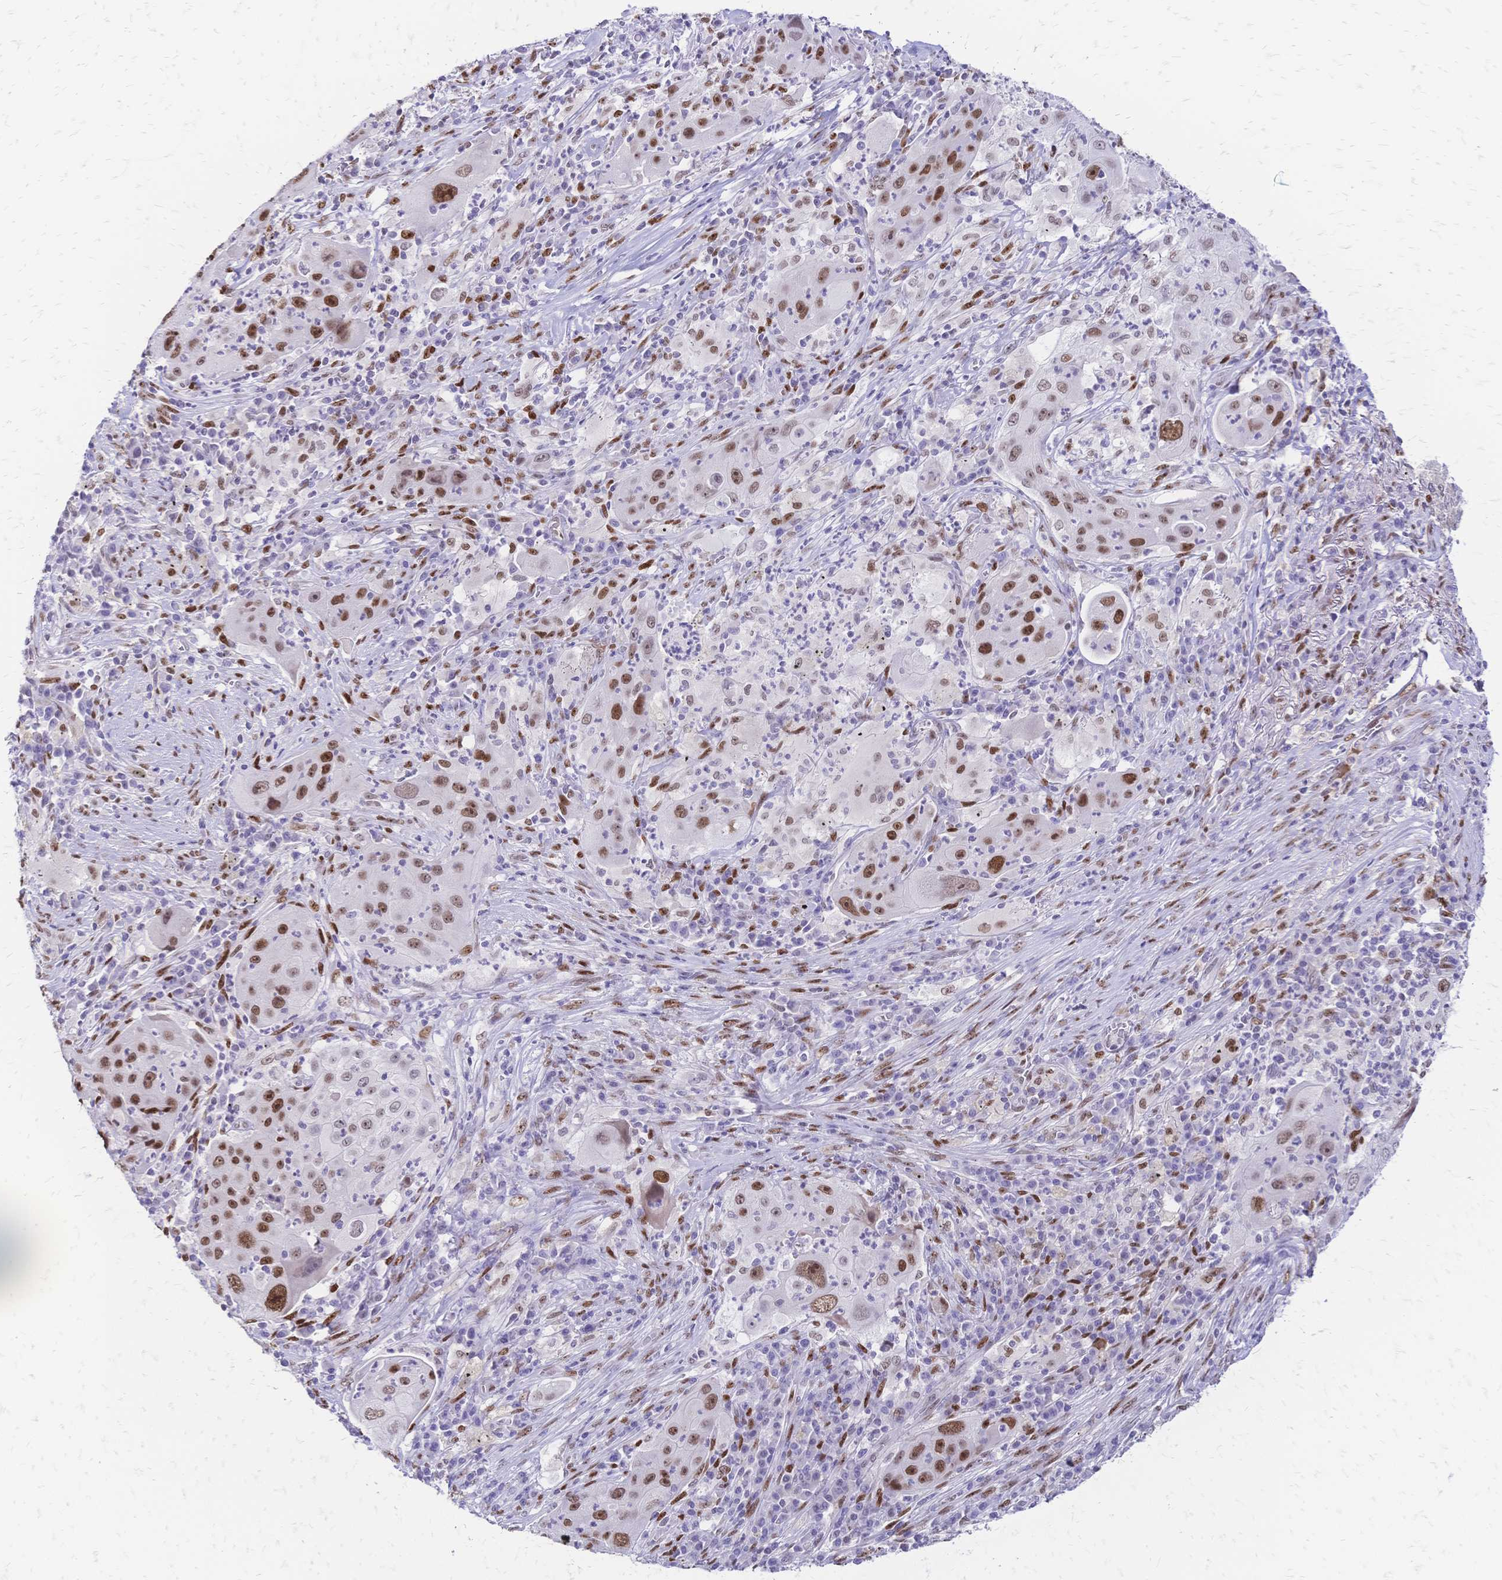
{"staining": {"intensity": "moderate", "quantity": ">75%", "location": "nuclear"}, "tissue": "lung cancer", "cell_type": "Tumor cells", "image_type": "cancer", "snomed": [{"axis": "morphology", "description": "Squamous cell carcinoma, NOS"}, {"axis": "topography", "description": "Lung"}], "caption": "Lung cancer (squamous cell carcinoma) stained with DAB immunohistochemistry (IHC) shows medium levels of moderate nuclear expression in approximately >75% of tumor cells. (DAB IHC, brown staining for protein, blue staining for nuclei).", "gene": "NFIC", "patient": {"sex": "female", "age": 59}}